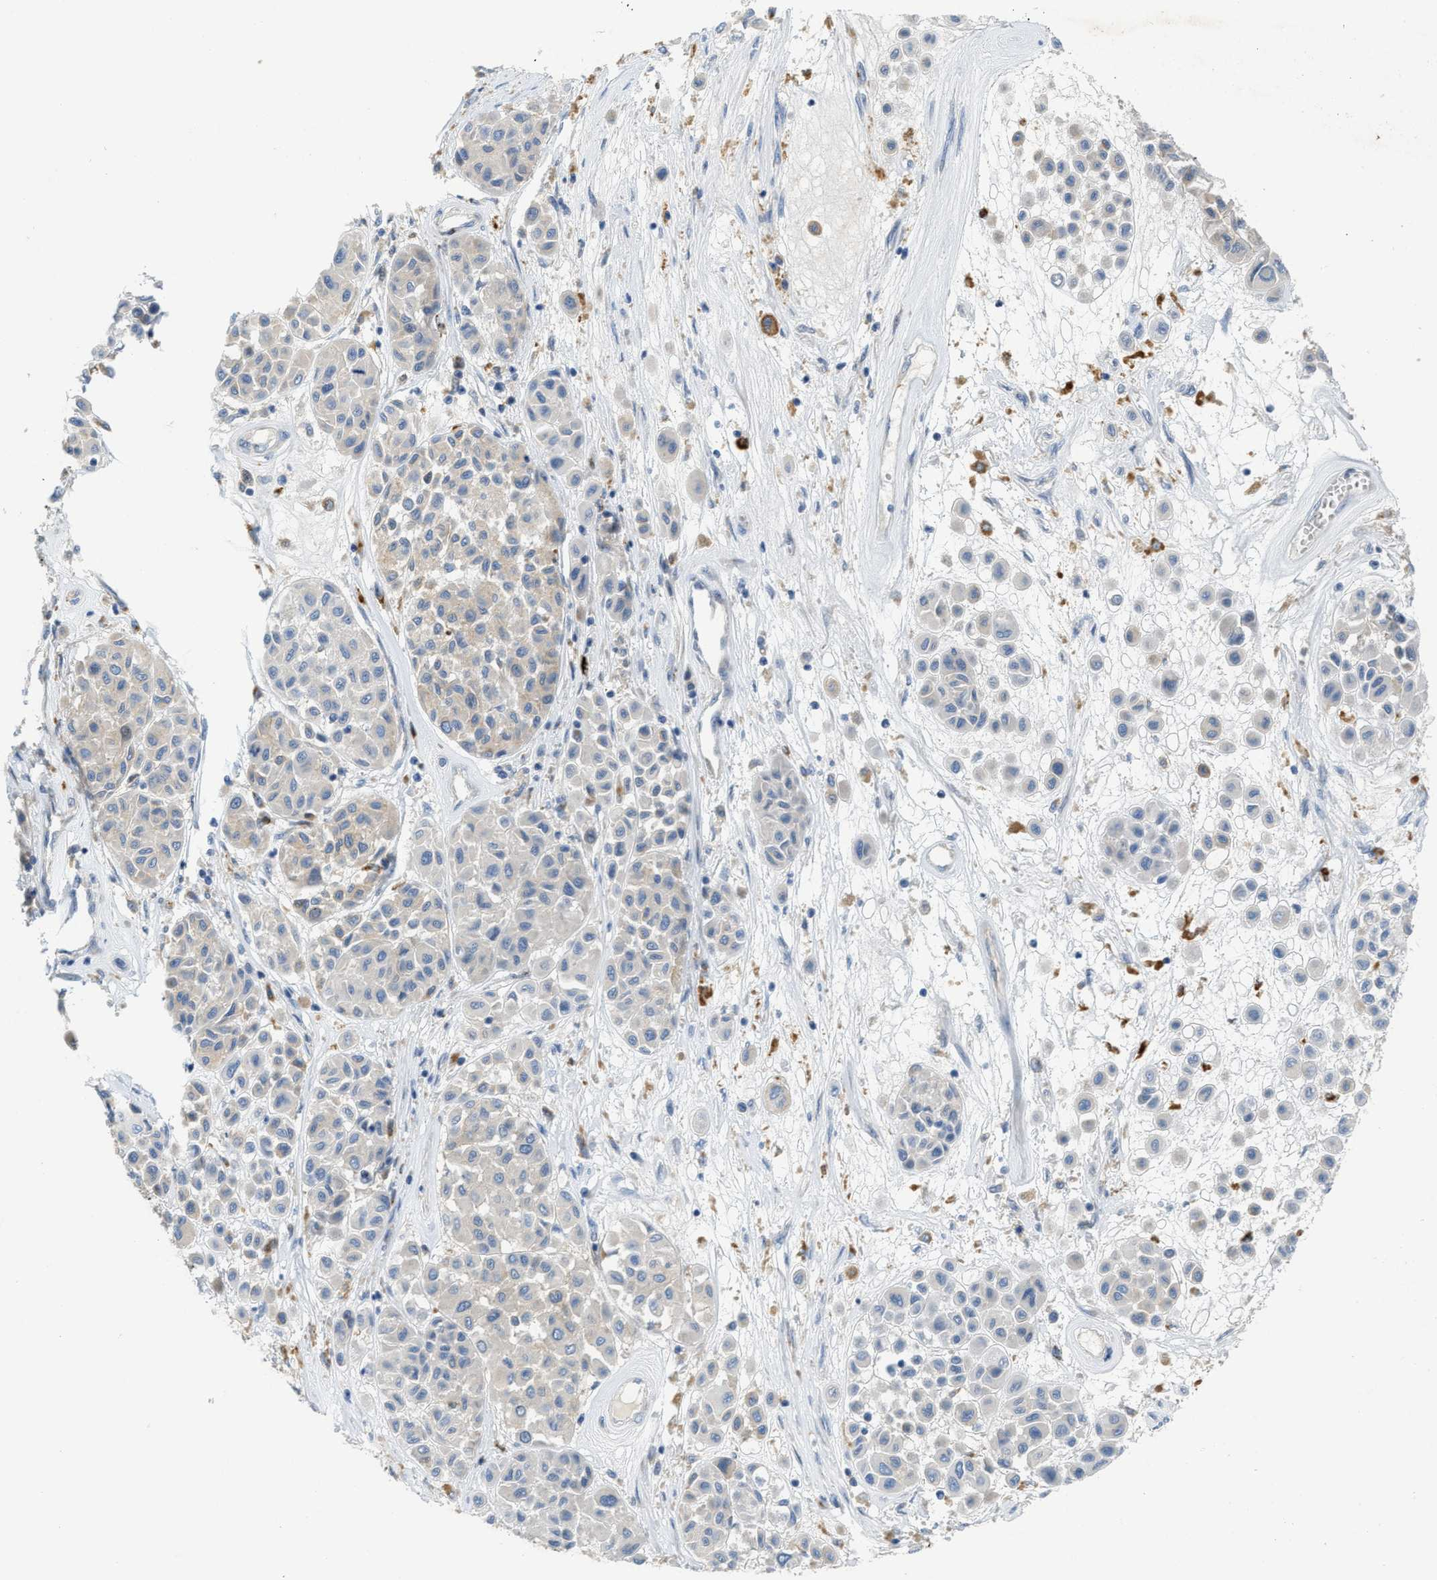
{"staining": {"intensity": "negative", "quantity": "none", "location": "none"}, "tissue": "melanoma", "cell_type": "Tumor cells", "image_type": "cancer", "snomed": [{"axis": "morphology", "description": "Malignant melanoma, Metastatic site"}, {"axis": "topography", "description": "Soft tissue"}], "caption": "Tumor cells show no significant protein expression in malignant melanoma (metastatic site). (Stains: DAB immunohistochemistry with hematoxylin counter stain, Microscopy: brightfield microscopy at high magnification).", "gene": "KLHDC10", "patient": {"sex": "male", "age": 41}}